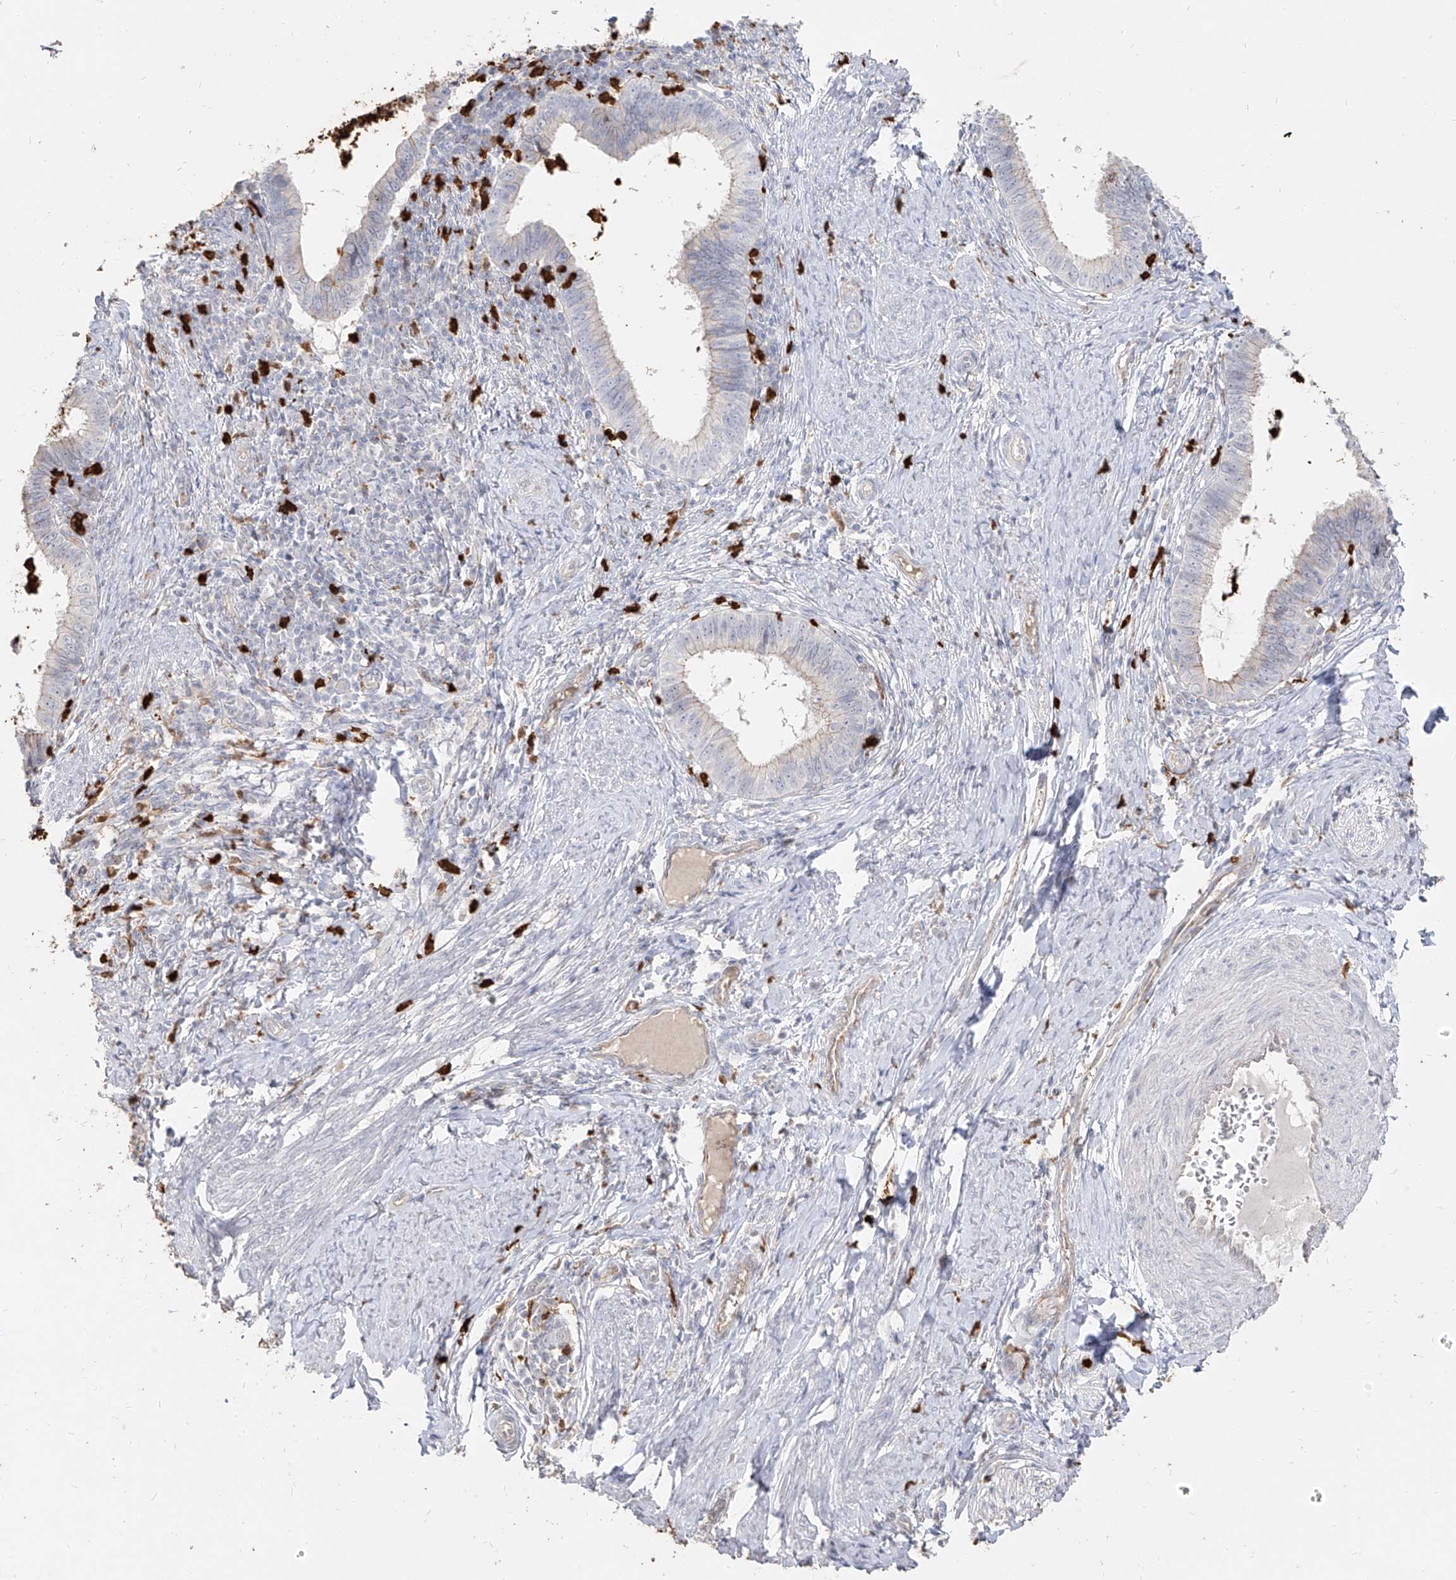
{"staining": {"intensity": "weak", "quantity": "<25%", "location": "cytoplasmic/membranous"}, "tissue": "cervical cancer", "cell_type": "Tumor cells", "image_type": "cancer", "snomed": [{"axis": "morphology", "description": "Adenocarcinoma, NOS"}, {"axis": "topography", "description": "Cervix"}], "caption": "Micrograph shows no significant protein staining in tumor cells of adenocarcinoma (cervical).", "gene": "ZNF227", "patient": {"sex": "female", "age": 36}}